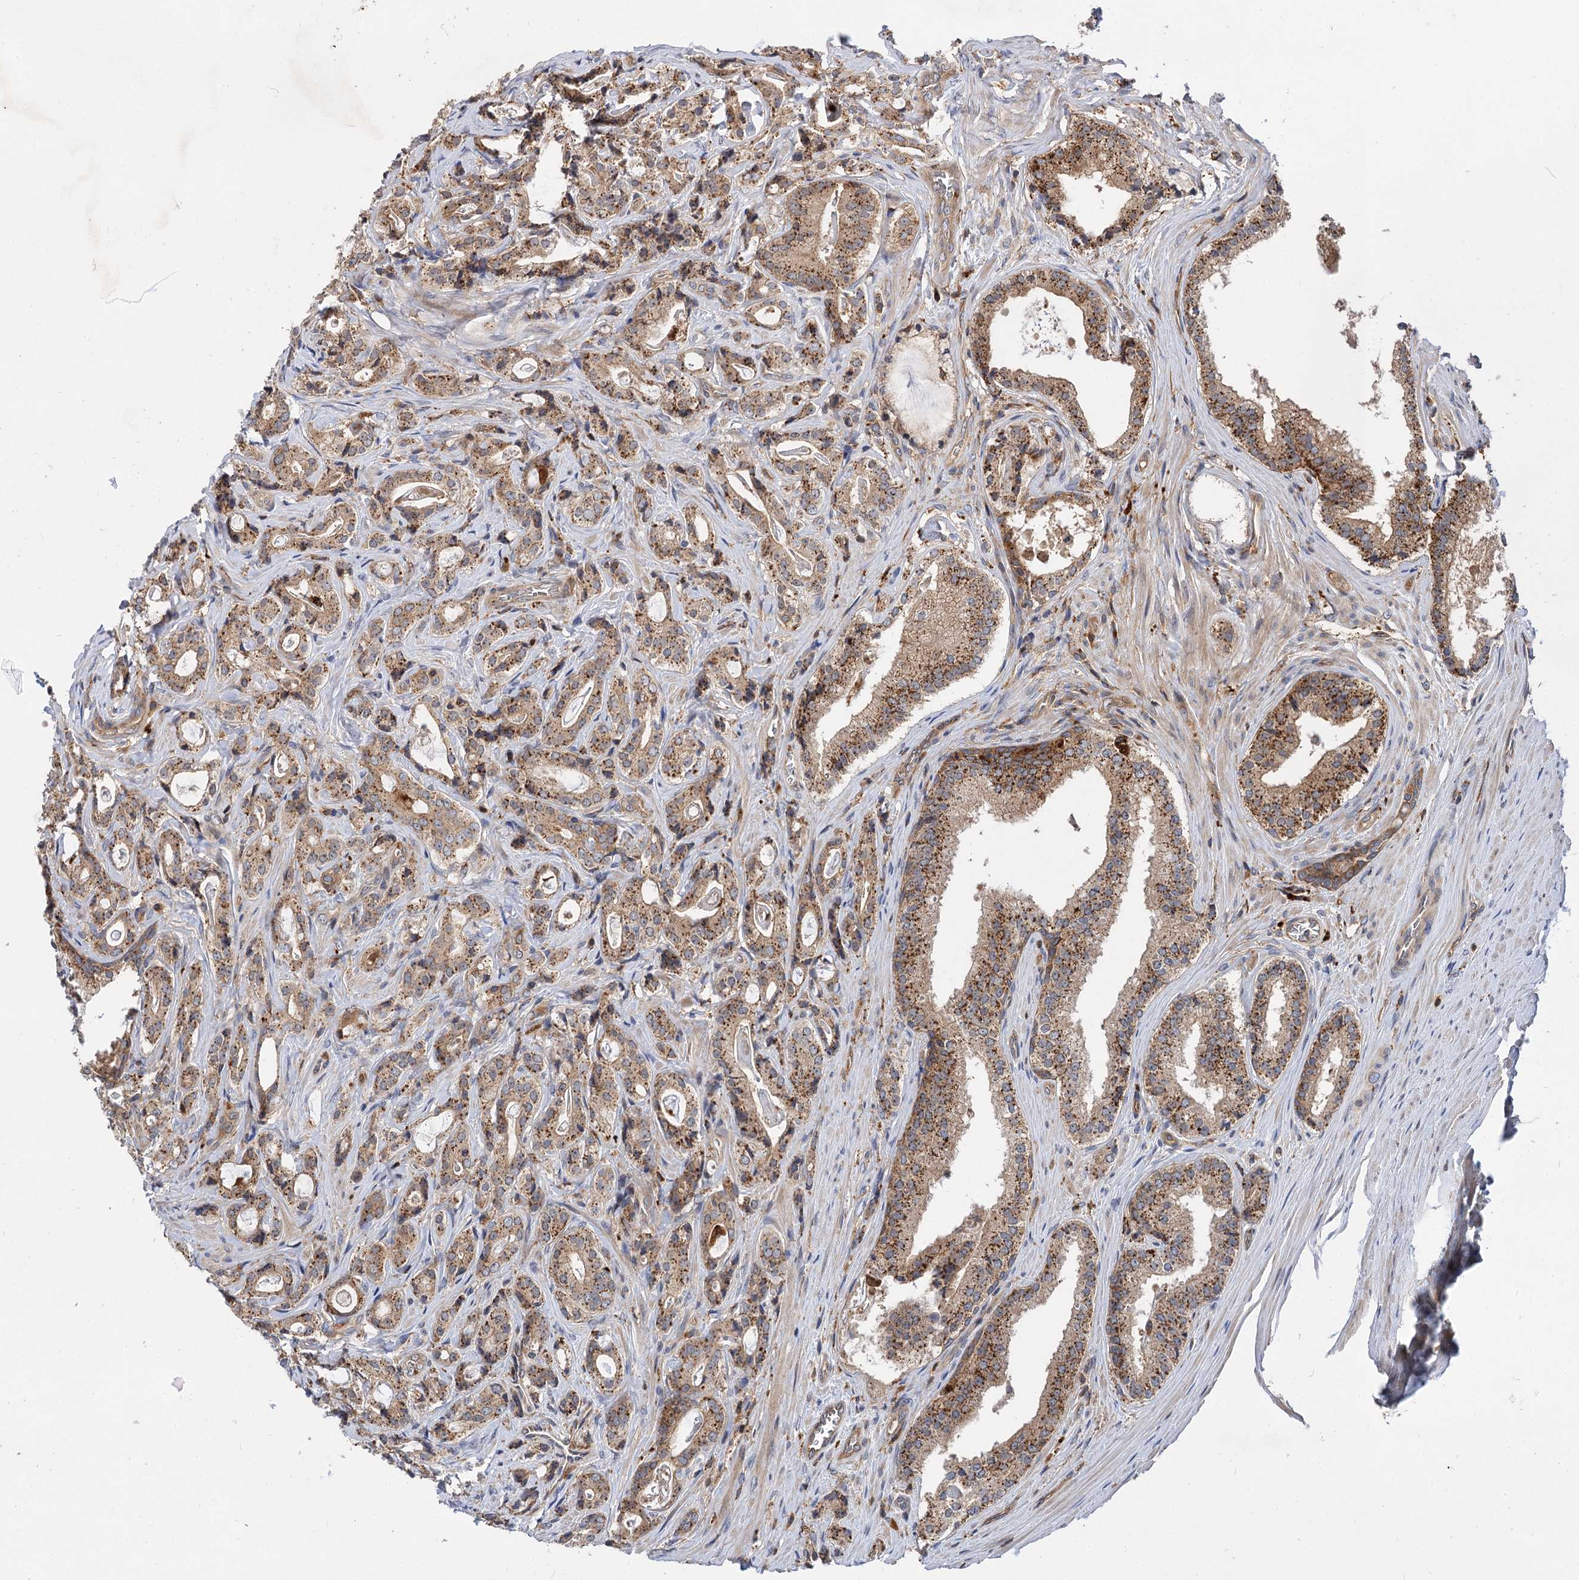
{"staining": {"intensity": "moderate", "quantity": ">75%", "location": "cytoplasmic/membranous"}, "tissue": "prostate cancer", "cell_type": "Tumor cells", "image_type": "cancer", "snomed": [{"axis": "morphology", "description": "Adenocarcinoma, High grade"}, {"axis": "topography", "description": "Prostate"}], "caption": "Immunohistochemistry of human prostate adenocarcinoma (high-grade) displays medium levels of moderate cytoplasmic/membranous expression in about >75% of tumor cells.", "gene": "PATL1", "patient": {"sex": "male", "age": 63}}